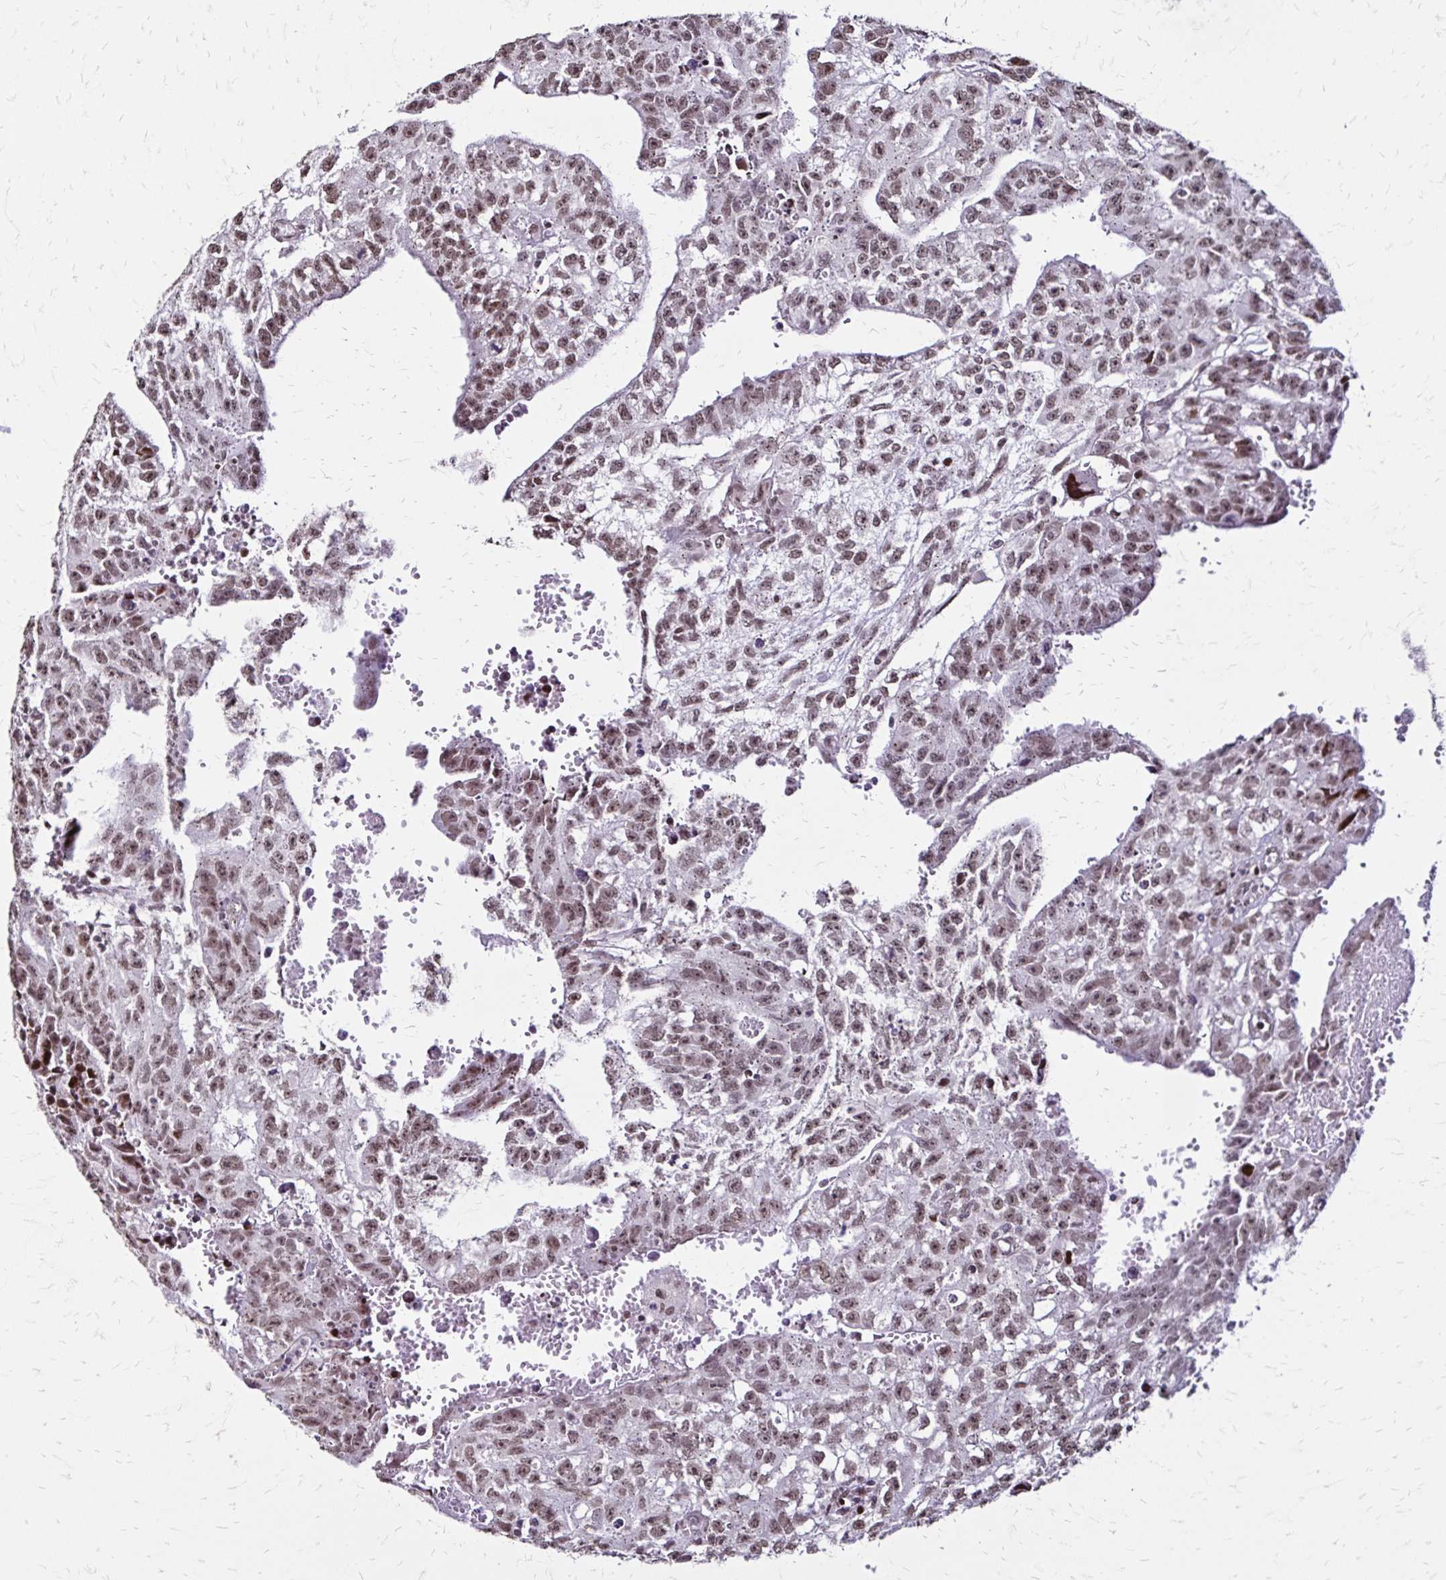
{"staining": {"intensity": "weak", "quantity": ">75%", "location": "cytoplasmic/membranous,nuclear"}, "tissue": "testis cancer", "cell_type": "Tumor cells", "image_type": "cancer", "snomed": [{"axis": "morphology", "description": "Carcinoma, Embryonal, NOS"}, {"axis": "morphology", "description": "Teratoma, malignant, NOS"}, {"axis": "topography", "description": "Testis"}], "caption": "Immunohistochemistry (IHC) photomicrograph of neoplastic tissue: embryonal carcinoma (testis) stained using immunohistochemistry shows low levels of weak protein expression localized specifically in the cytoplasmic/membranous and nuclear of tumor cells, appearing as a cytoplasmic/membranous and nuclear brown color.", "gene": "TOB1", "patient": {"sex": "male", "age": 24}}